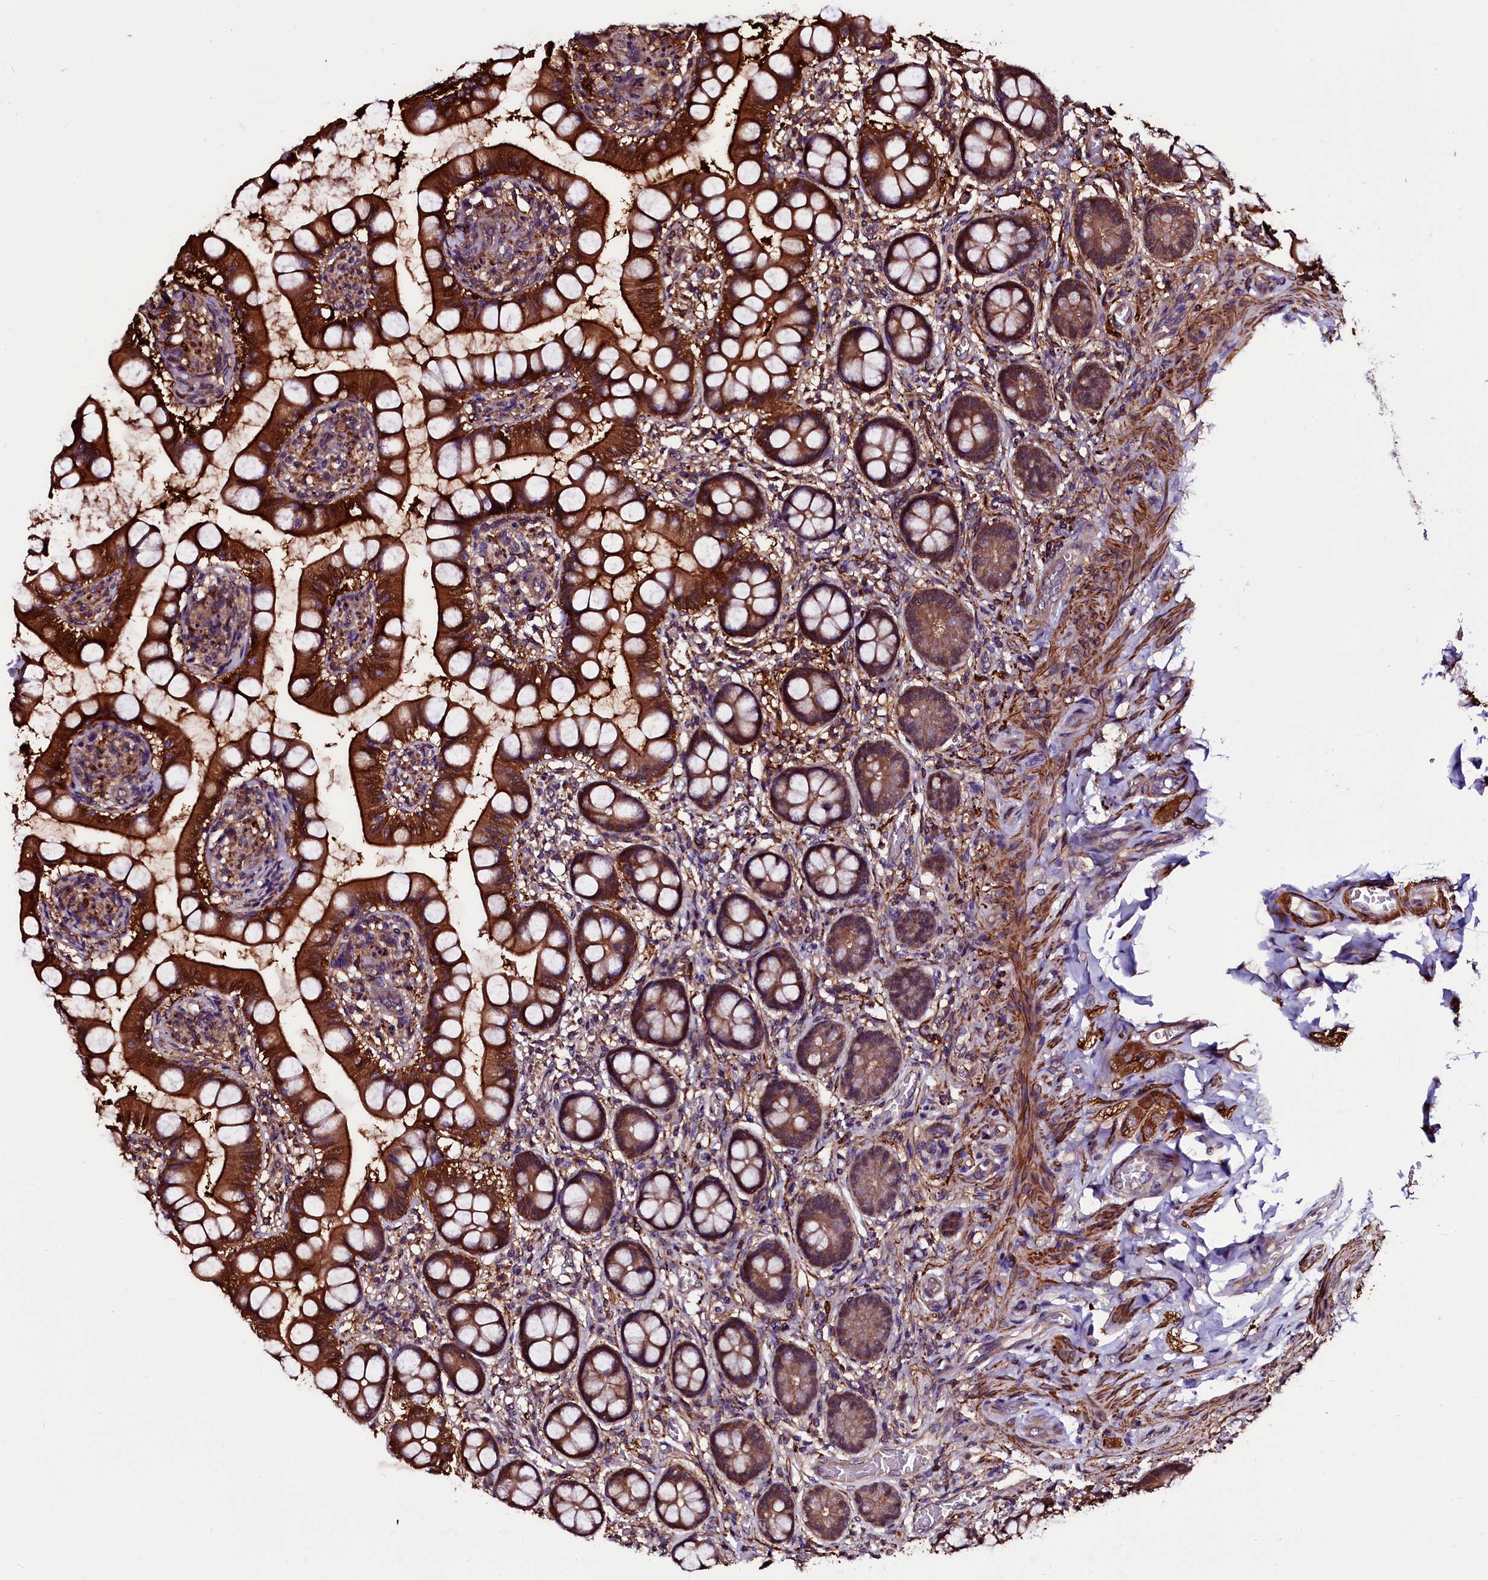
{"staining": {"intensity": "strong", "quantity": ">75%", "location": "cytoplasmic/membranous"}, "tissue": "small intestine", "cell_type": "Glandular cells", "image_type": "normal", "snomed": [{"axis": "morphology", "description": "Normal tissue, NOS"}, {"axis": "topography", "description": "Small intestine"}], "caption": "Immunohistochemistry micrograph of benign small intestine: human small intestine stained using immunohistochemistry shows high levels of strong protein expression localized specifically in the cytoplasmic/membranous of glandular cells, appearing as a cytoplasmic/membranous brown color.", "gene": "N4BP1", "patient": {"sex": "male", "age": 52}}